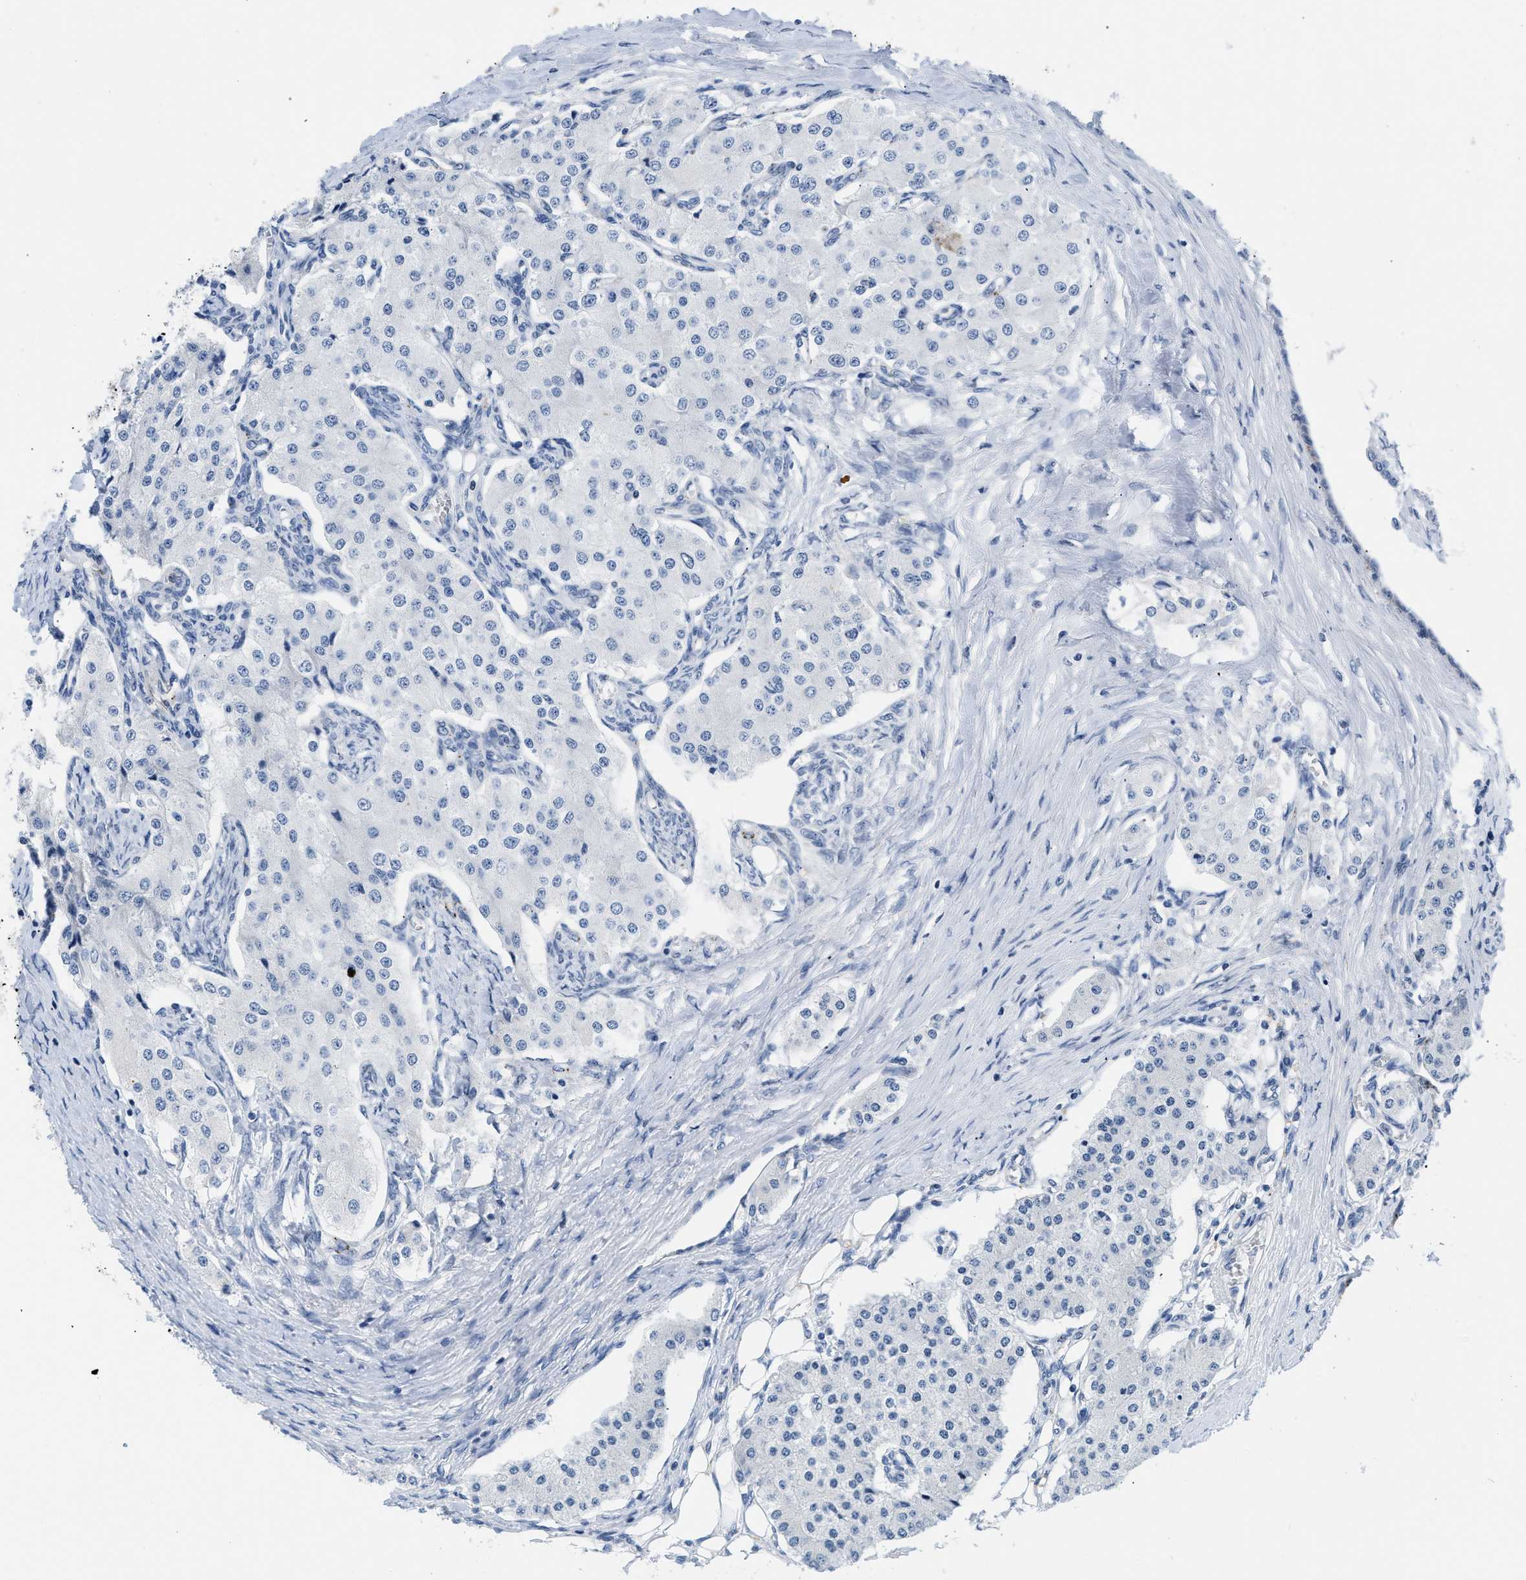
{"staining": {"intensity": "negative", "quantity": "none", "location": "none"}, "tissue": "carcinoid", "cell_type": "Tumor cells", "image_type": "cancer", "snomed": [{"axis": "morphology", "description": "Carcinoid, malignant, NOS"}, {"axis": "topography", "description": "Colon"}], "caption": "Immunohistochemistry (IHC) image of human malignant carcinoid stained for a protein (brown), which demonstrates no staining in tumor cells.", "gene": "BOLL", "patient": {"sex": "female", "age": 52}}